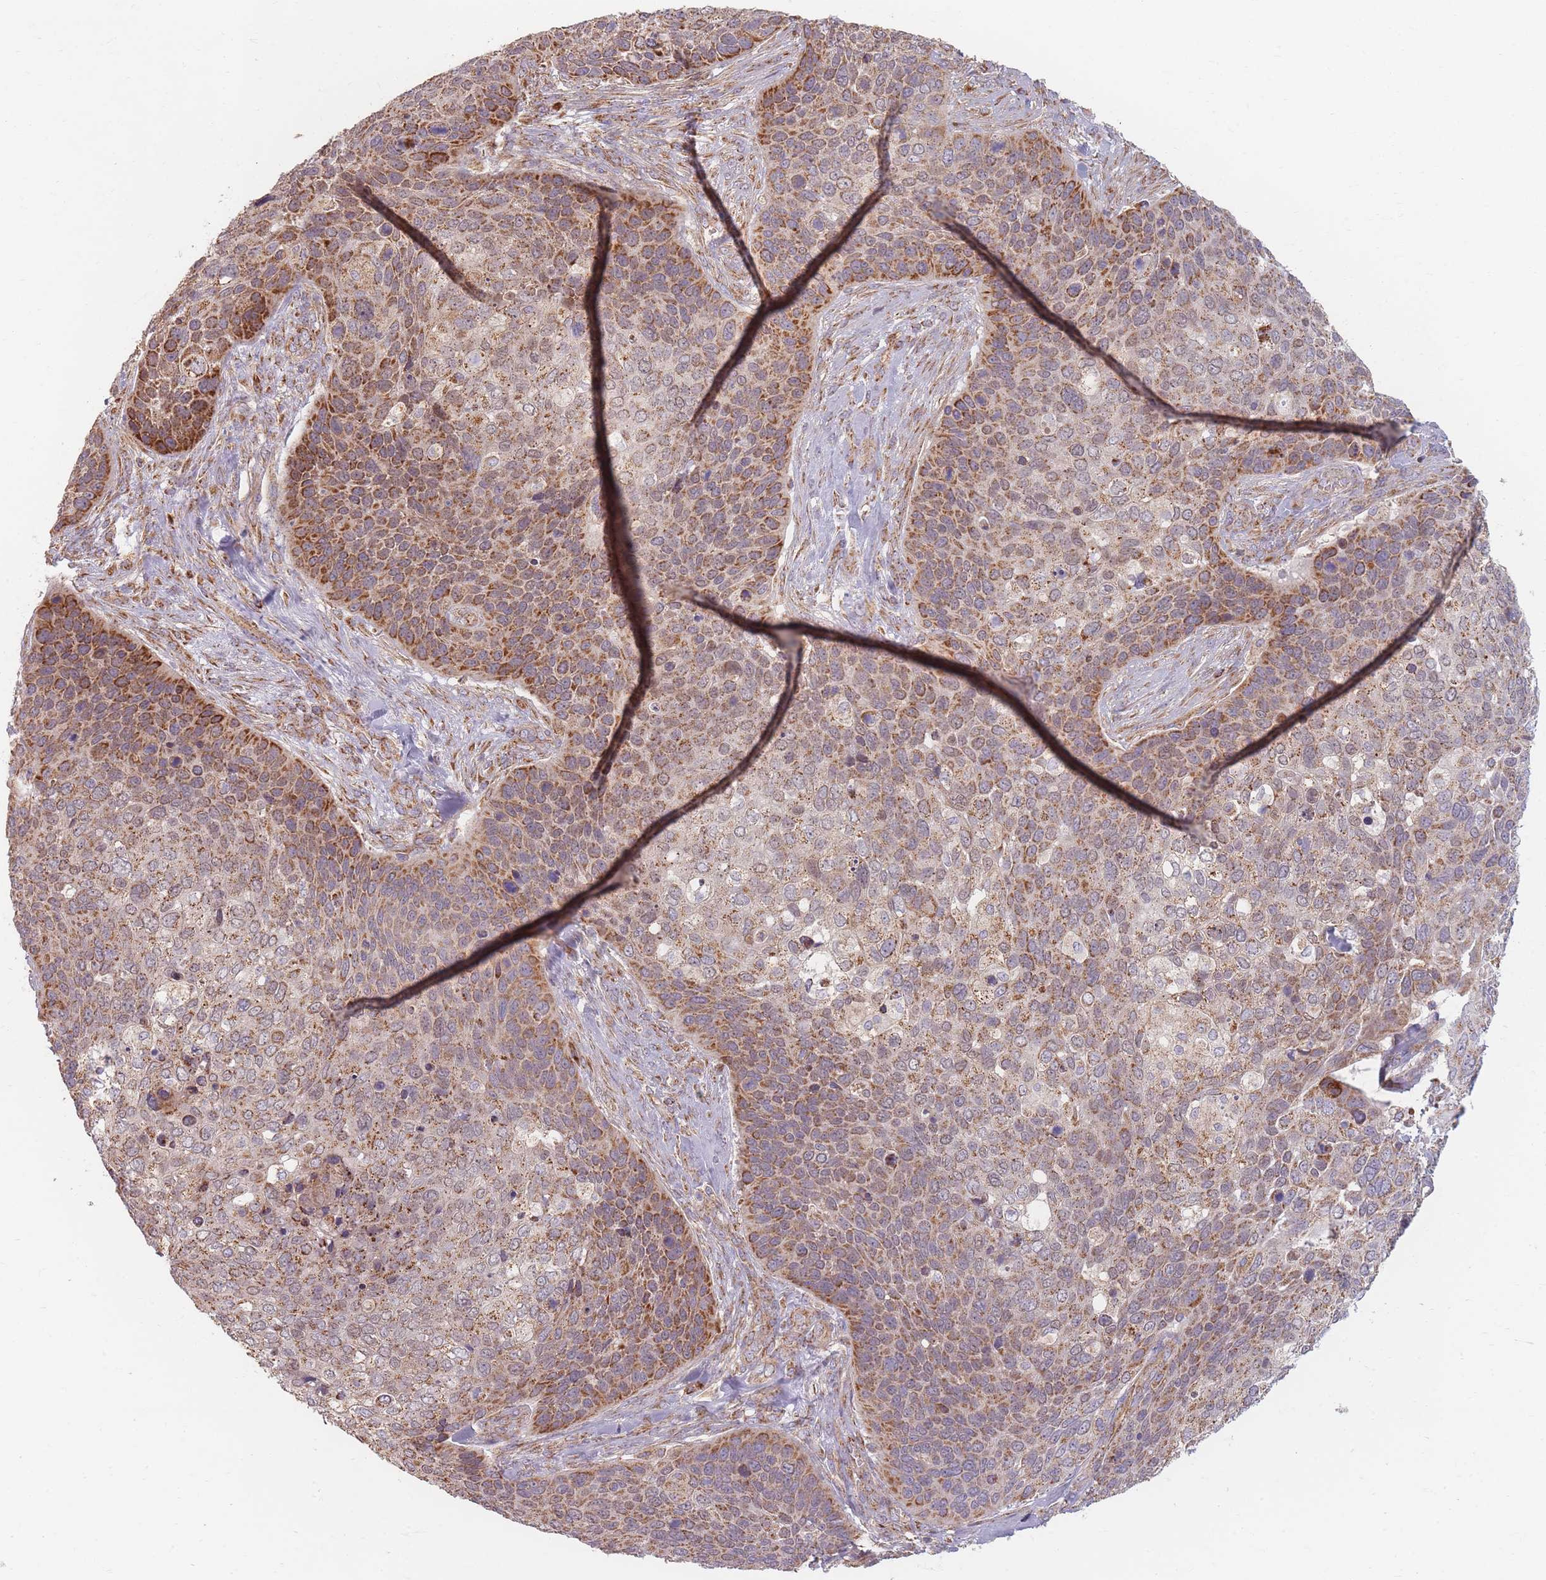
{"staining": {"intensity": "moderate", "quantity": ">75%", "location": "cytoplasmic/membranous"}, "tissue": "skin cancer", "cell_type": "Tumor cells", "image_type": "cancer", "snomed": [{"axis": "morphology", "description": "Basal cell carcinoma"}, {"axis": "topography", "description": "Skin"}], "caption": "Protein expression analysis of basal cell carcinoma (skin) displays moderate cytoplasmic/membranous expression in approximately >75% of tumor cells.", "gene": "ESRP2", "patient": {"sex": "female", "age": 74}}